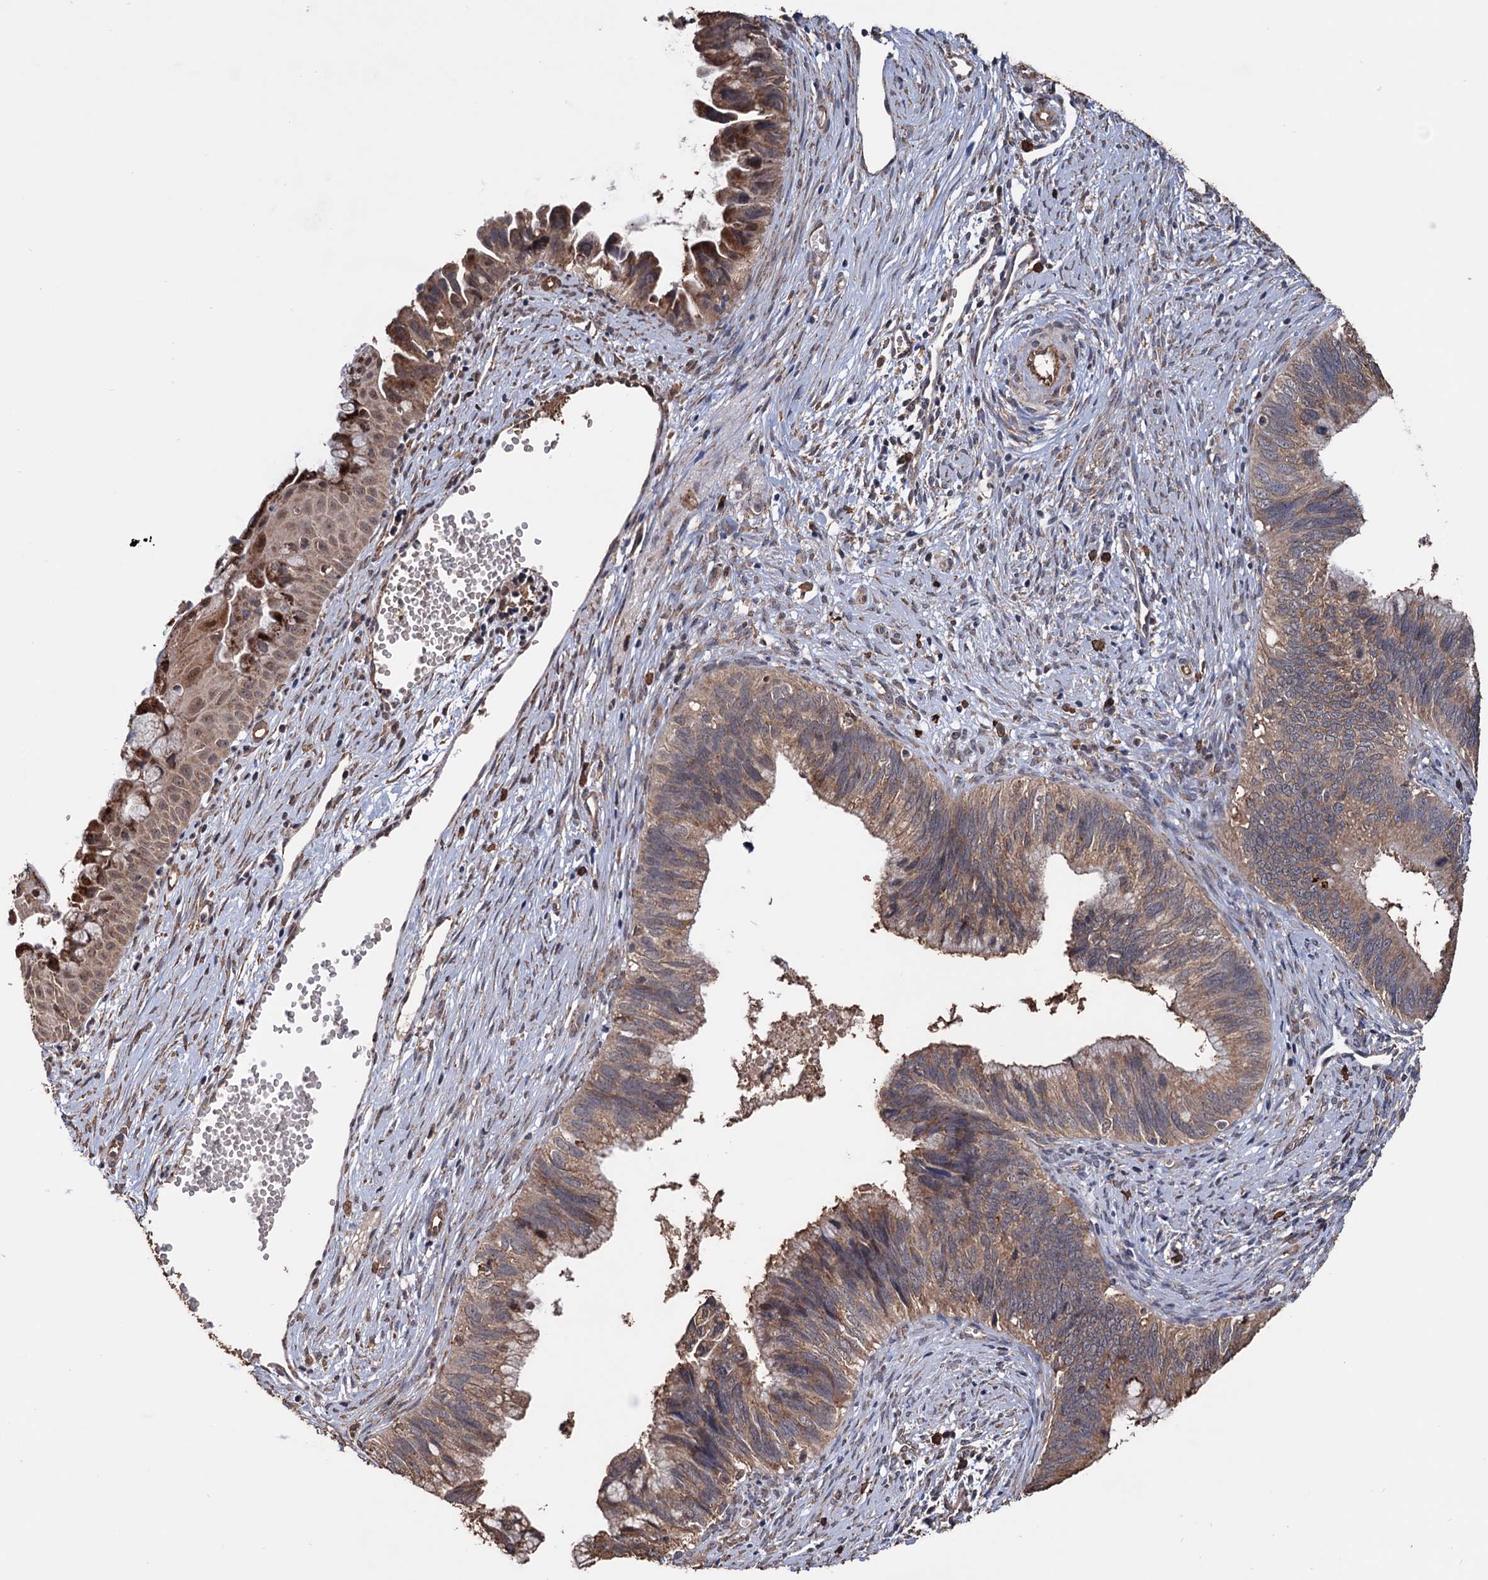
{"staining": {"intensity": "moderate", "quantity": "25%-75%", "location": "cytoplasmic/membranous"}, "tissue": "cervical cancer", "cell_type": "Tumor cells", "image_type": "cancer", "snomed": [{"axis": "morphology", "description": "Adenocarcinoma, NOS"}, {"axis": "topography", "description": "Cervix"}], "caption": "Protein analysis of cervical adenocarcinoma tissue demonstrates moderate cytoplasmic/membranous positivity in about 25%-75% of tumor cells.", "gene": "TBC1D12", "patient": {"sex": "female", "age": 42}}